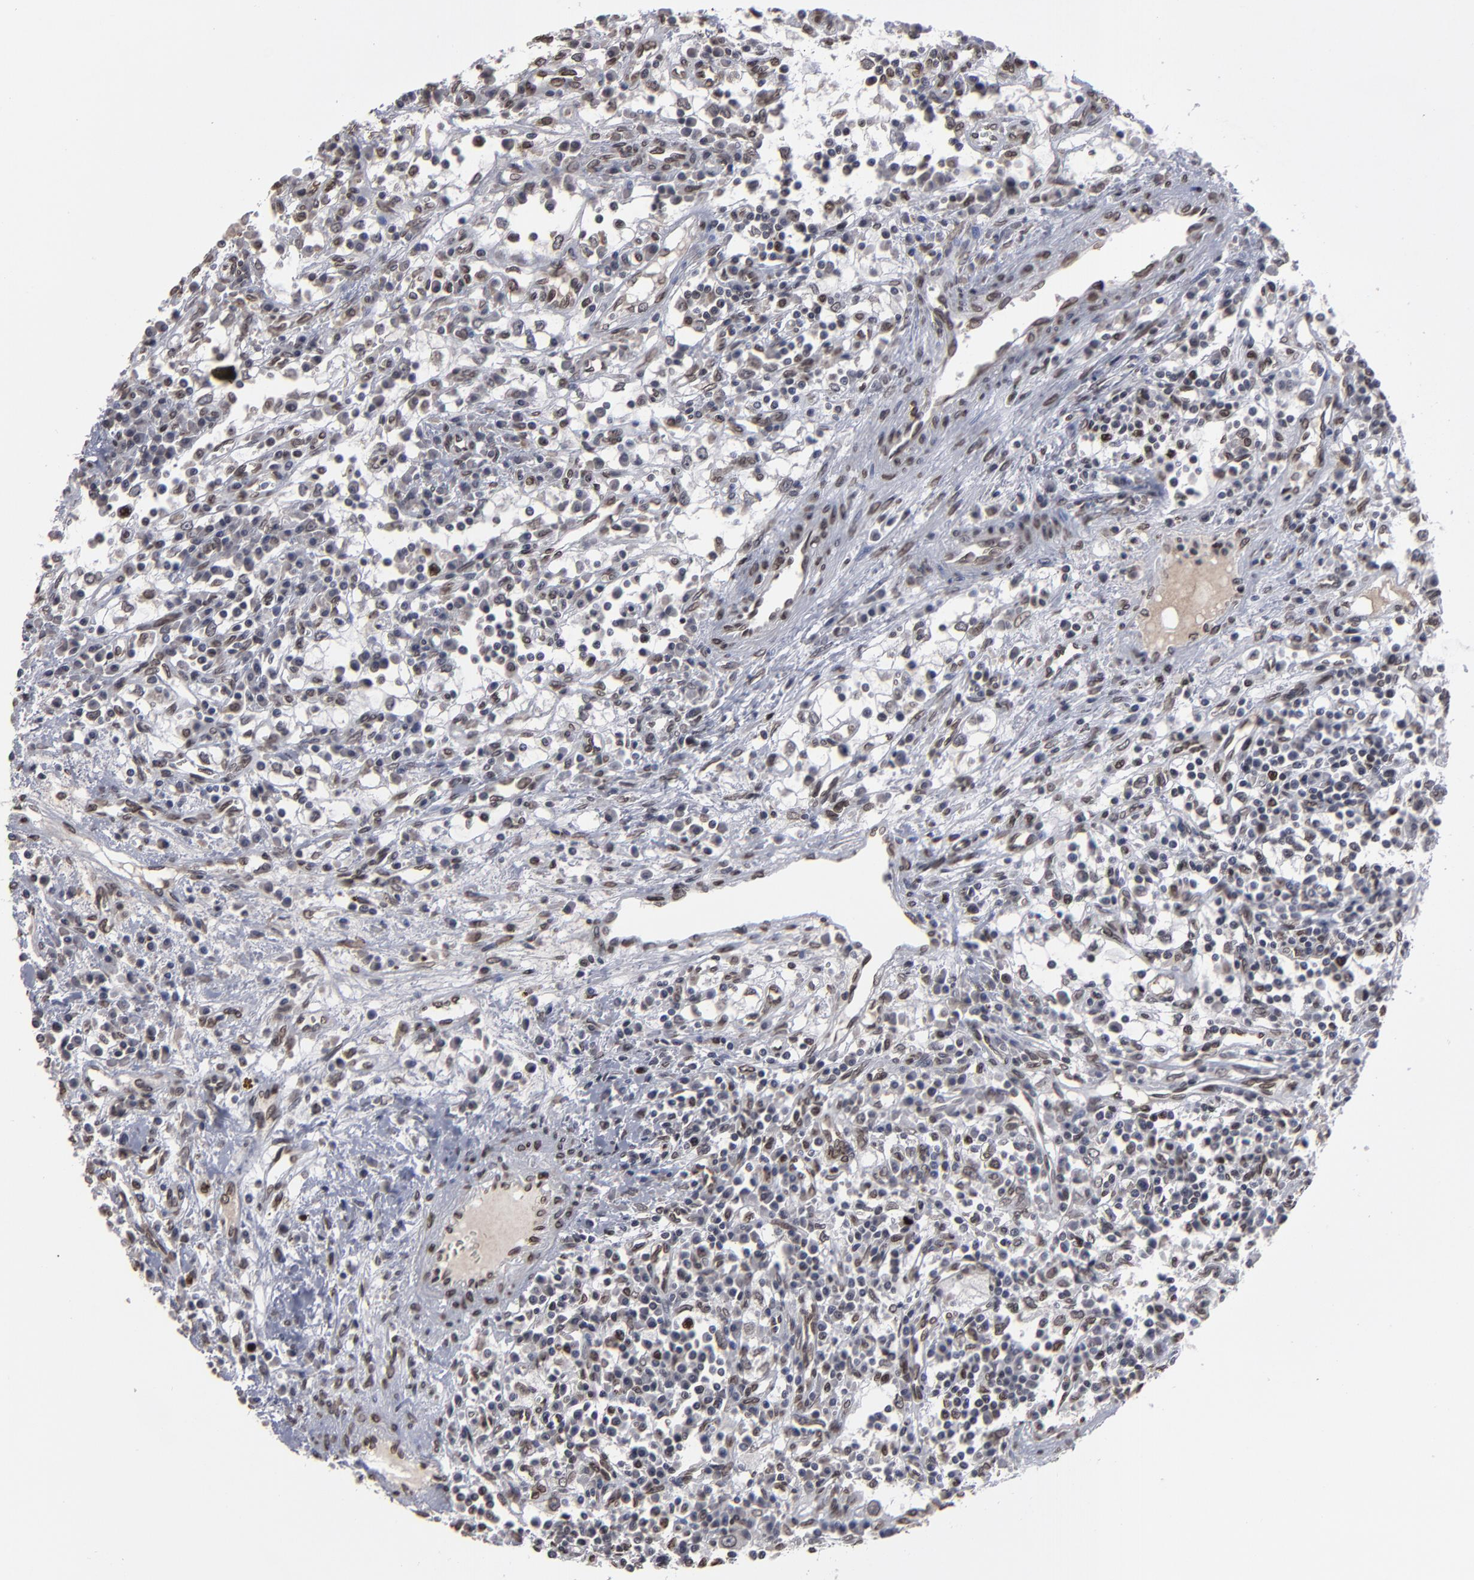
{"staining": {"intensity": "weak", "quantity": "<25%", "location": "nuclear"}, "tissue": "renal cancer", "cell_type": "Tumor cells", "image_type": "cancer", "snomed": [{"axis": "morphology", "description": "Adenocarcinoma, NOS"}, {"axis": "topography", "description": "Kidney"}], "caption": "The image displays no significant positivity in tumor cells of renal adenocarcinoma.", "gene": "BAZ1A", "patient": {"sex": "male", "age": 82}}